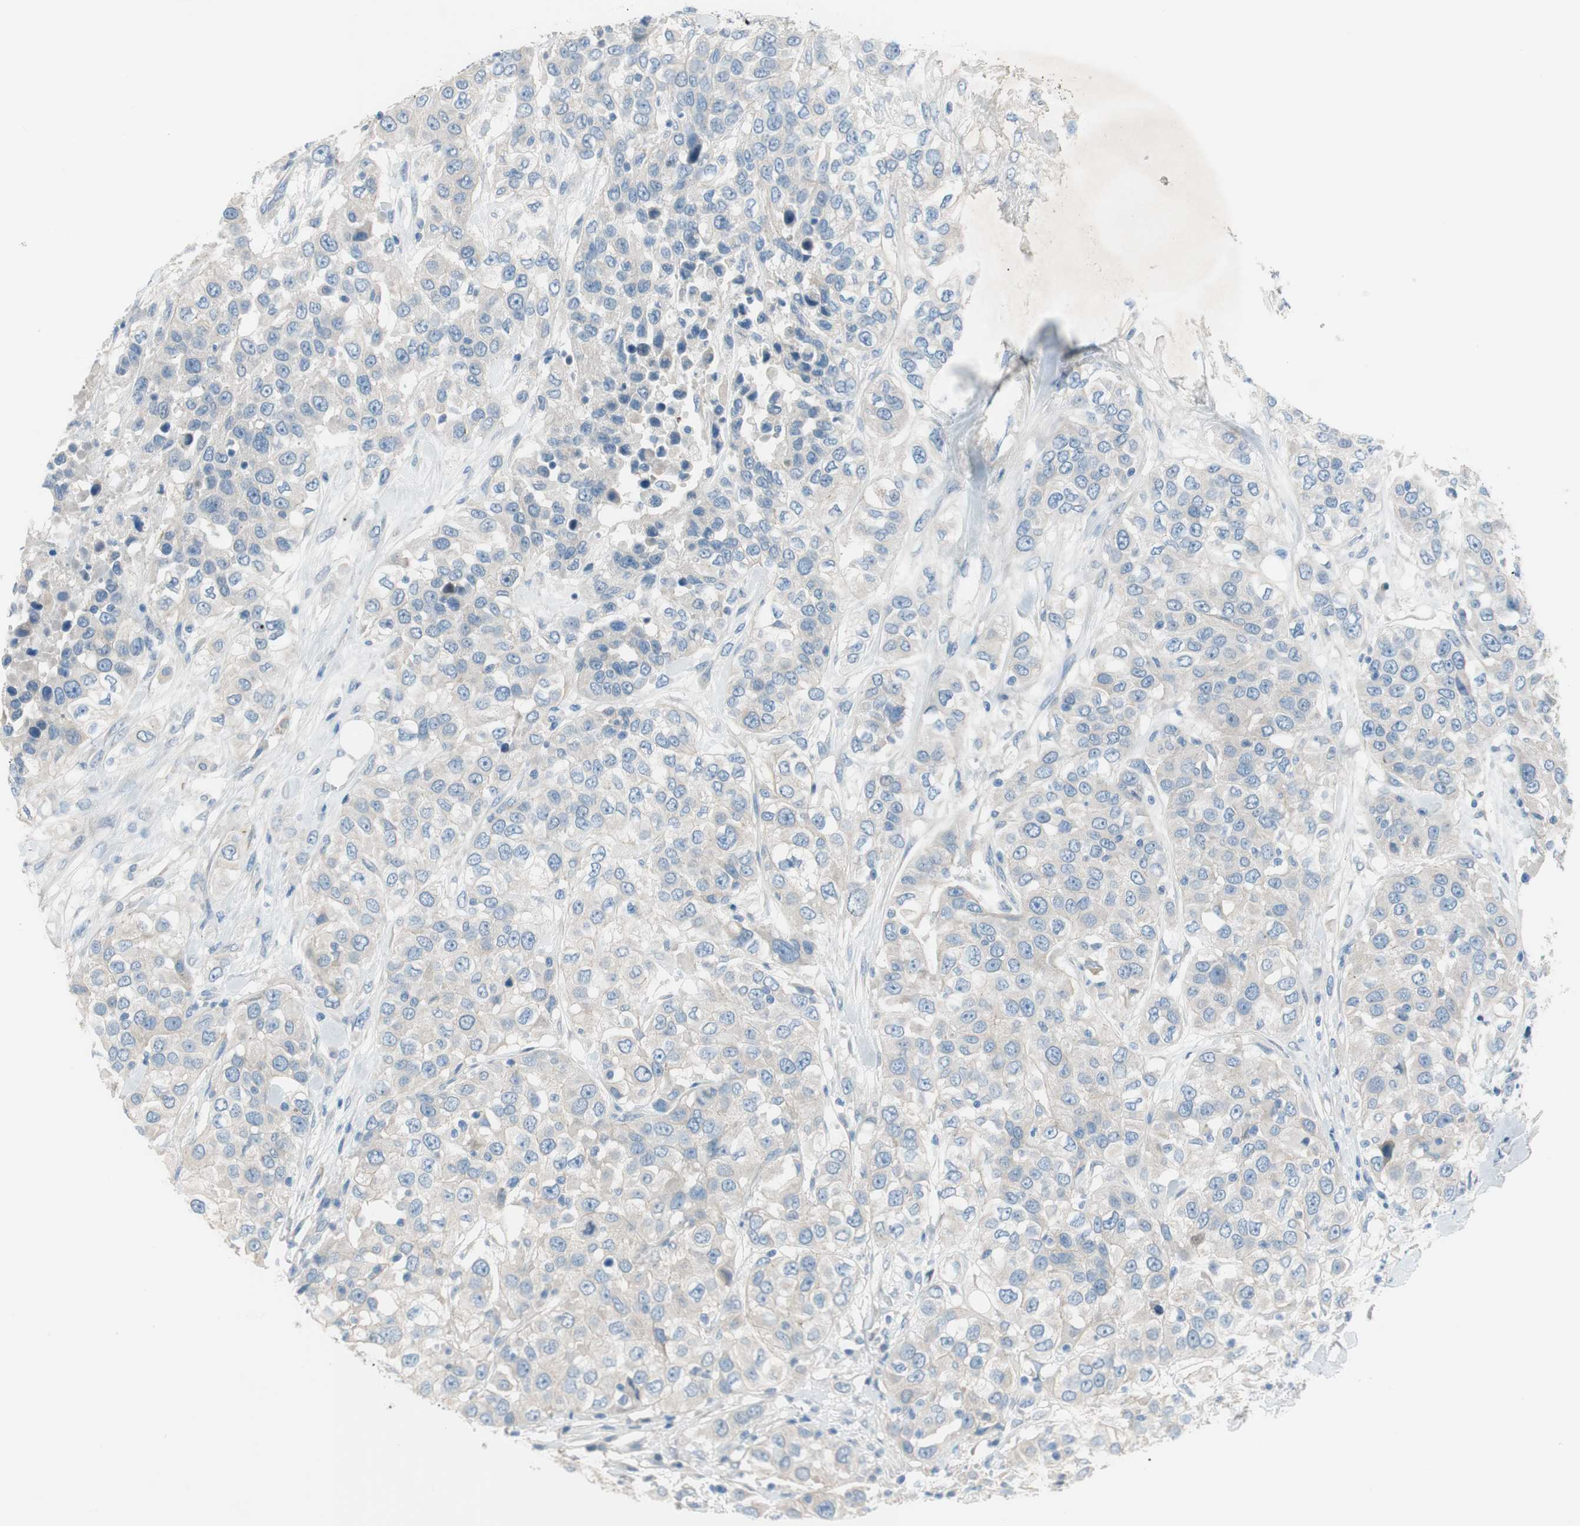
{"staining": {"intensity": "negative", "quantity": "none", "location": "none"}, "tissue": "urothelial cancer", "cell_type": "Tumor cells", "image_type": "cancer", "snomed": [{"axis": "morphology", "description": "Urothelial carcinoma, High grade"}, {"axis": "topography", "description": "Urinary bladder"}], "caption": "An immunohistochemistry image of high-grade urothelial carcinoma is shown. There is no staining in tumor cells of high-grade urothelial carcinoma.", "gene": "PRRG4", "patient": {"sex": "female", "age": 80}}